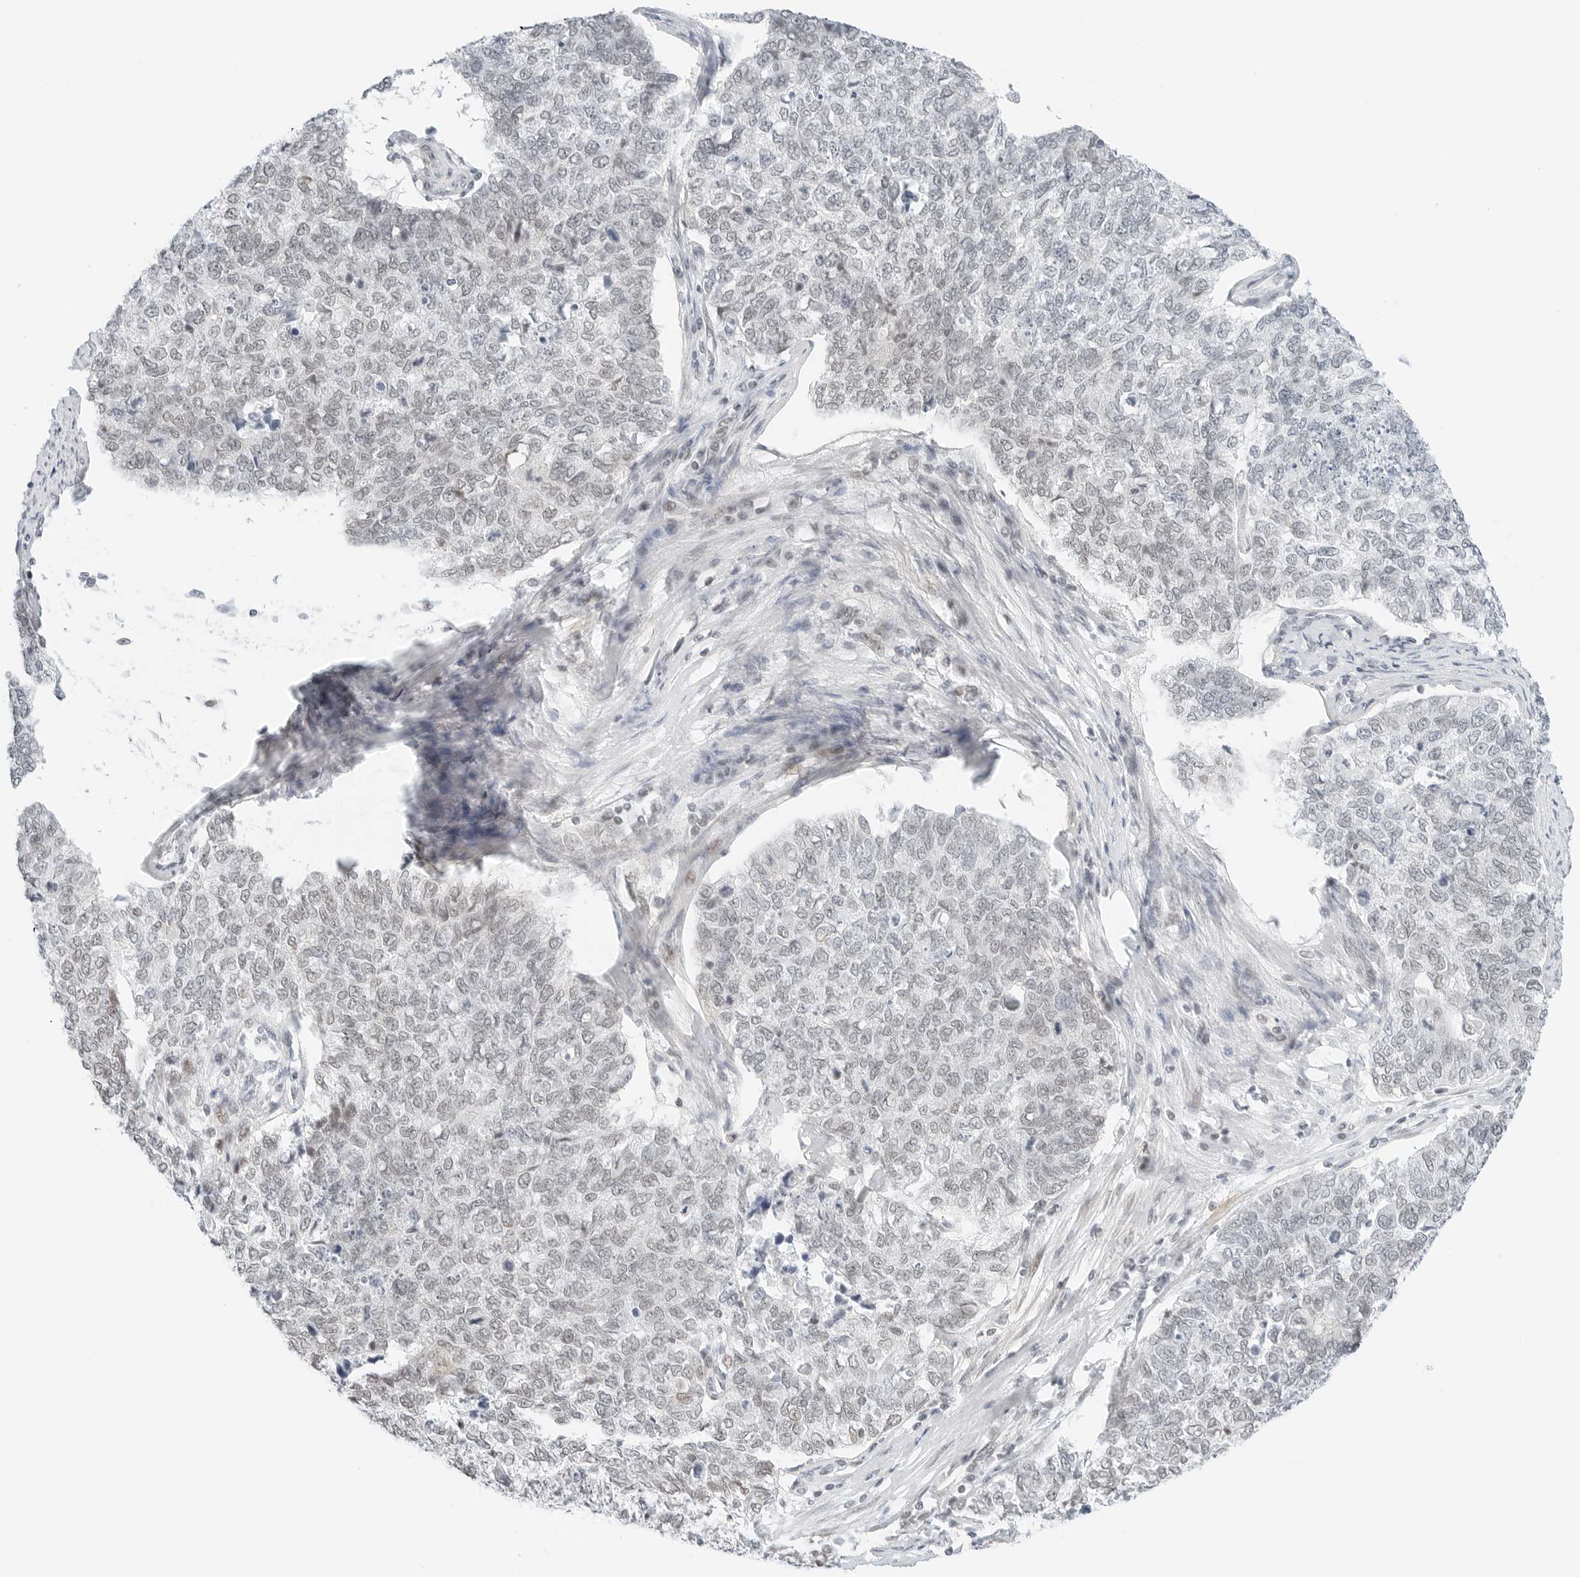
{"staining": {"intensity": "negative", "quantity": "none", "location": "none"}, "tissue": "cervical cancer", "cell_type": "Tumor cells", "image_type": "cancer", "snomed": [{"axis": "morphology", "description": "Squamous cell carcinoma, NOS"}, {"axis": "topography", "description": "Cervix"}], "caption": "Immunohistochemical staining of cervical cancer reveals no significant positivity in tumor cells.", "gene": "CRTC2", "patient": {"sex": "female", "age": 63}}